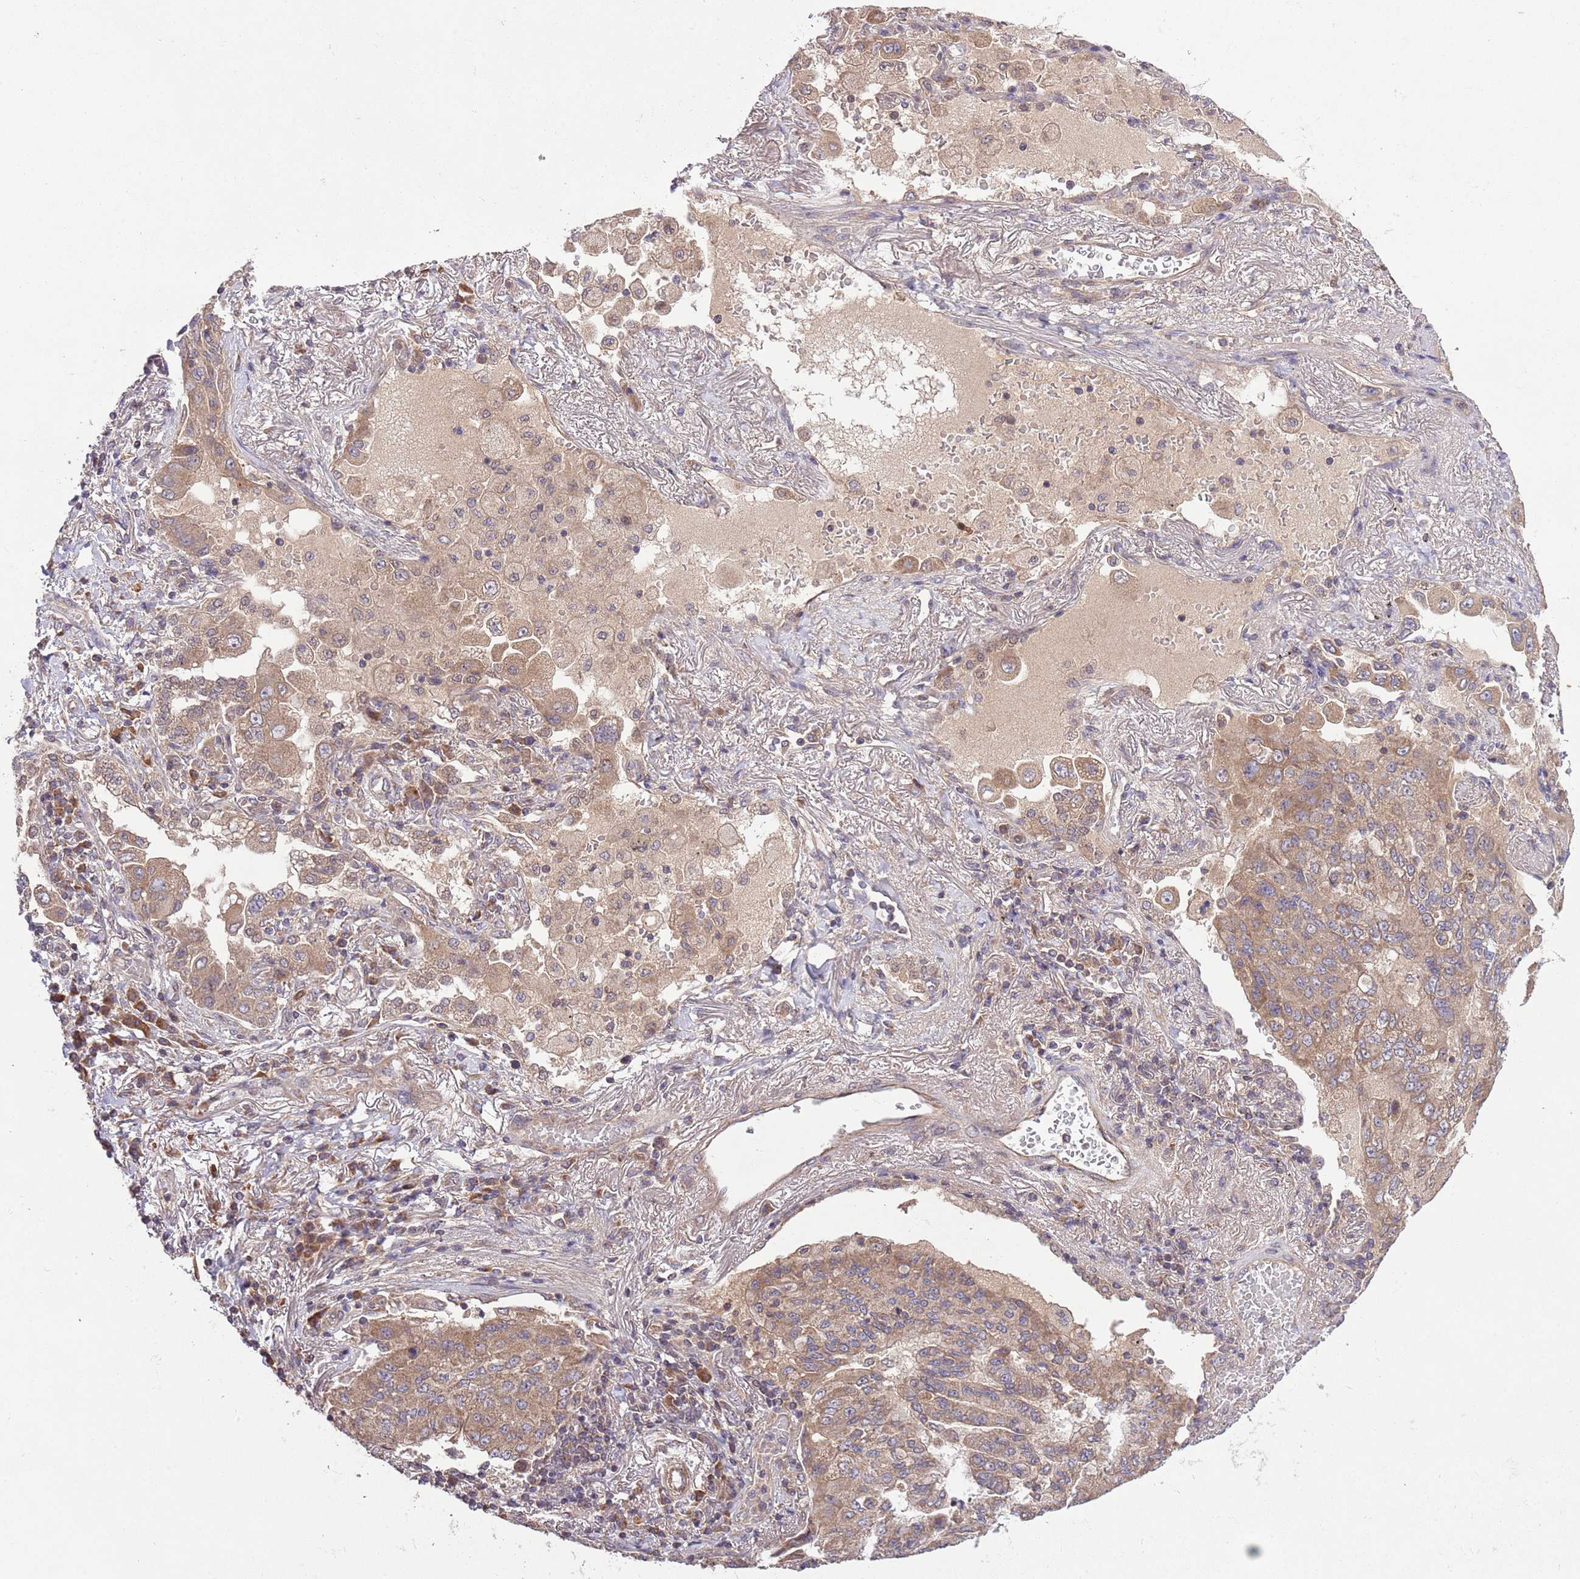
{"staining": {"intensity": "moderate", "quantity": ">75%", "location": "cytoplasmic/membranous"}, "tissue": "lung cancer", "cell_type": "Tumor cells", "image_type": "cancer", "snomed": [{"axis": "morphology", "description": "Squamous cell carcinoma, NOS"}, {"axis": "topography", "description": "Lung"}], "caption": "High-magnification brightfield microscopy of lung cancer (squamous cell carcinoma) stained with DAB (brown) and counterstained with hematoxylin (blue). tumor cells exhibit moderate cytoplasmic/membranous staining is identified in about>75% of cells. The staining was performed using DAB to visualize the protein expression in brown, while the nuclei were stained in blue with hematoxylin (Magnification: 20x).", "gene": "MFNG", "patient": {"sex": "male", "age": 74}}